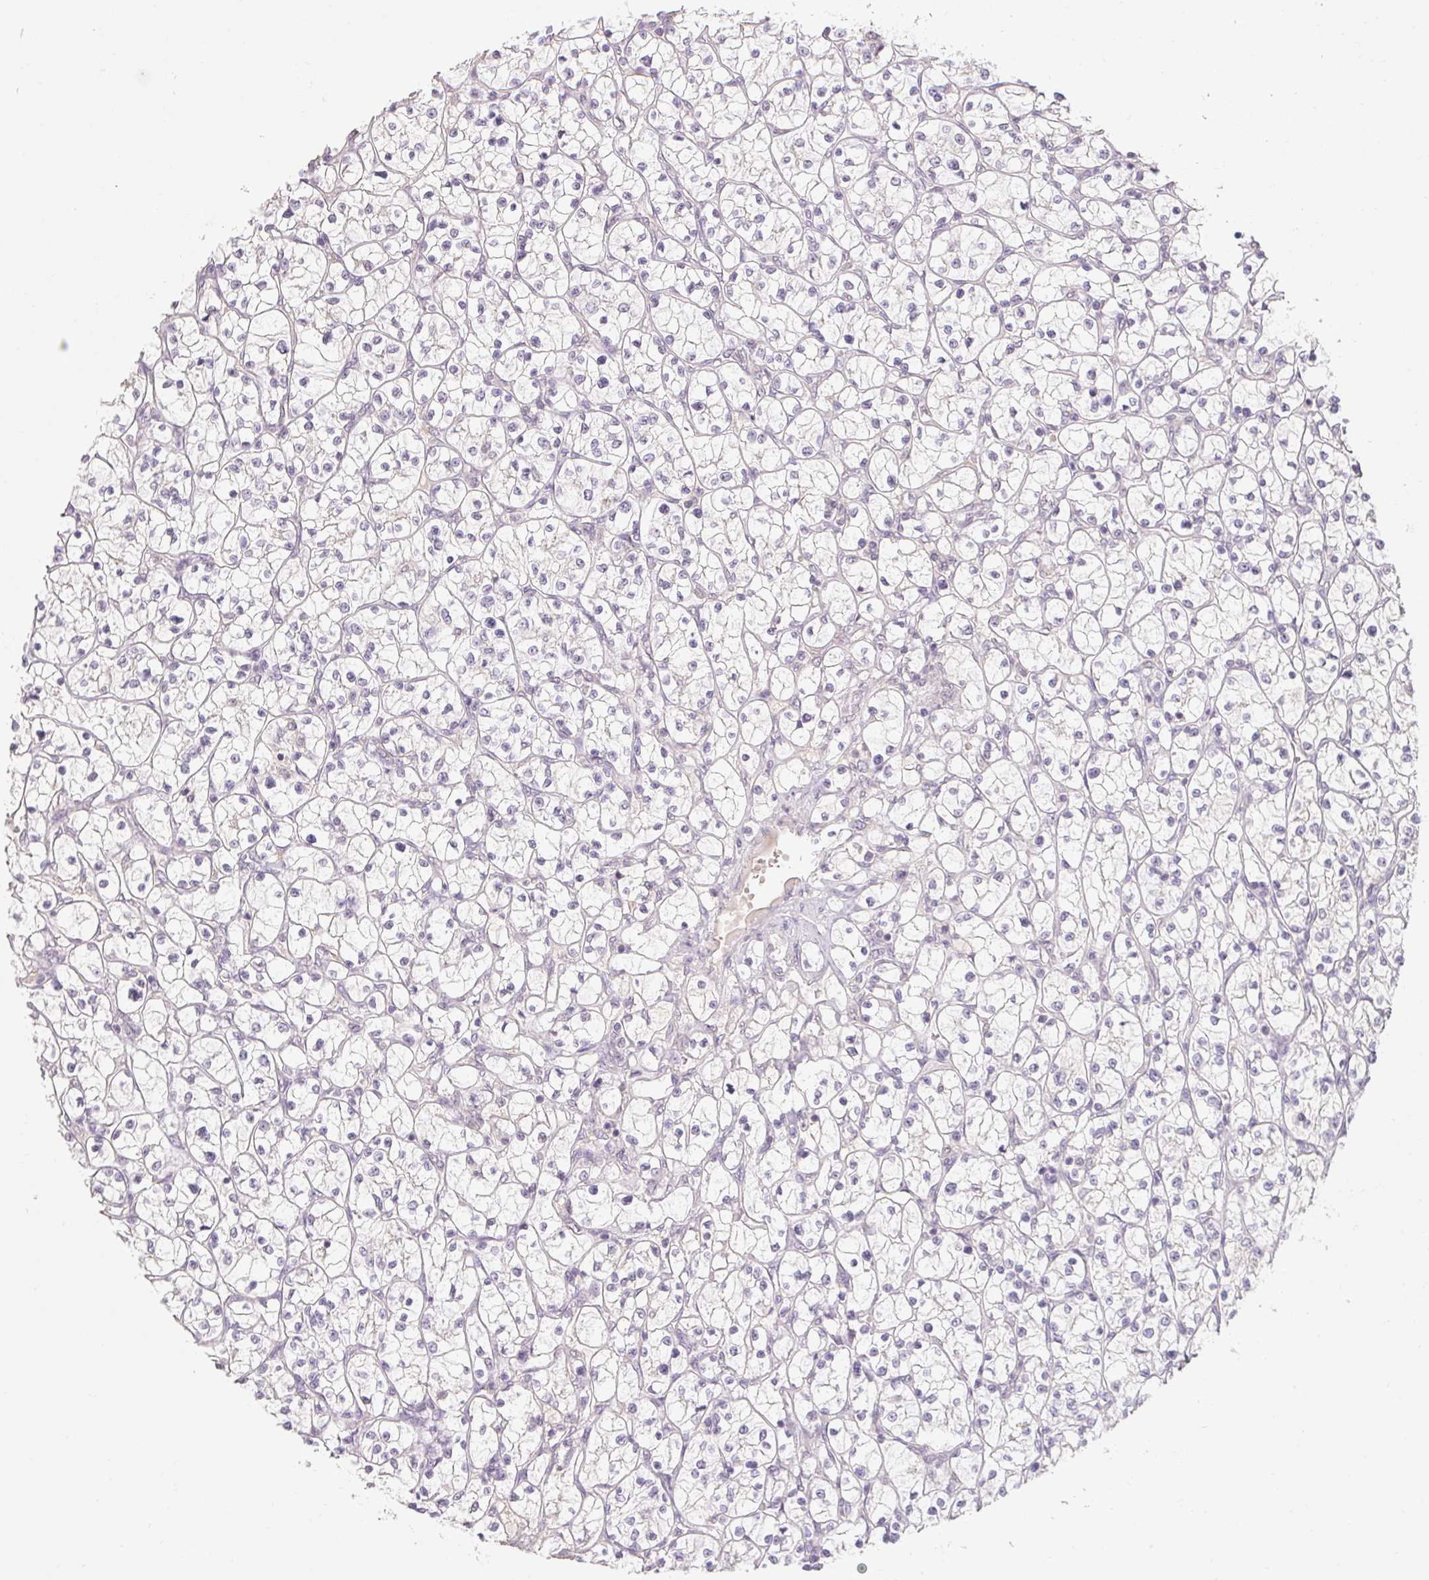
{"staining": {"intensity": "negative", "quantity": "none", "location": "none"}, "tissue": "renal cancer", "cell_type": "Tumor cells", "image_type": "cancer", "snomed": [{"axis": "morphology", "description": "Adenocarcinoma, NOS"}, {"axis": "topography", "description": "Kidney"}], "caption": "Renal cancer was stained to show a protein in brown. There is no significant expression in tumor cells.", "gene": "MAP7D2", "patient": {"sex": "female", "age": 64}}